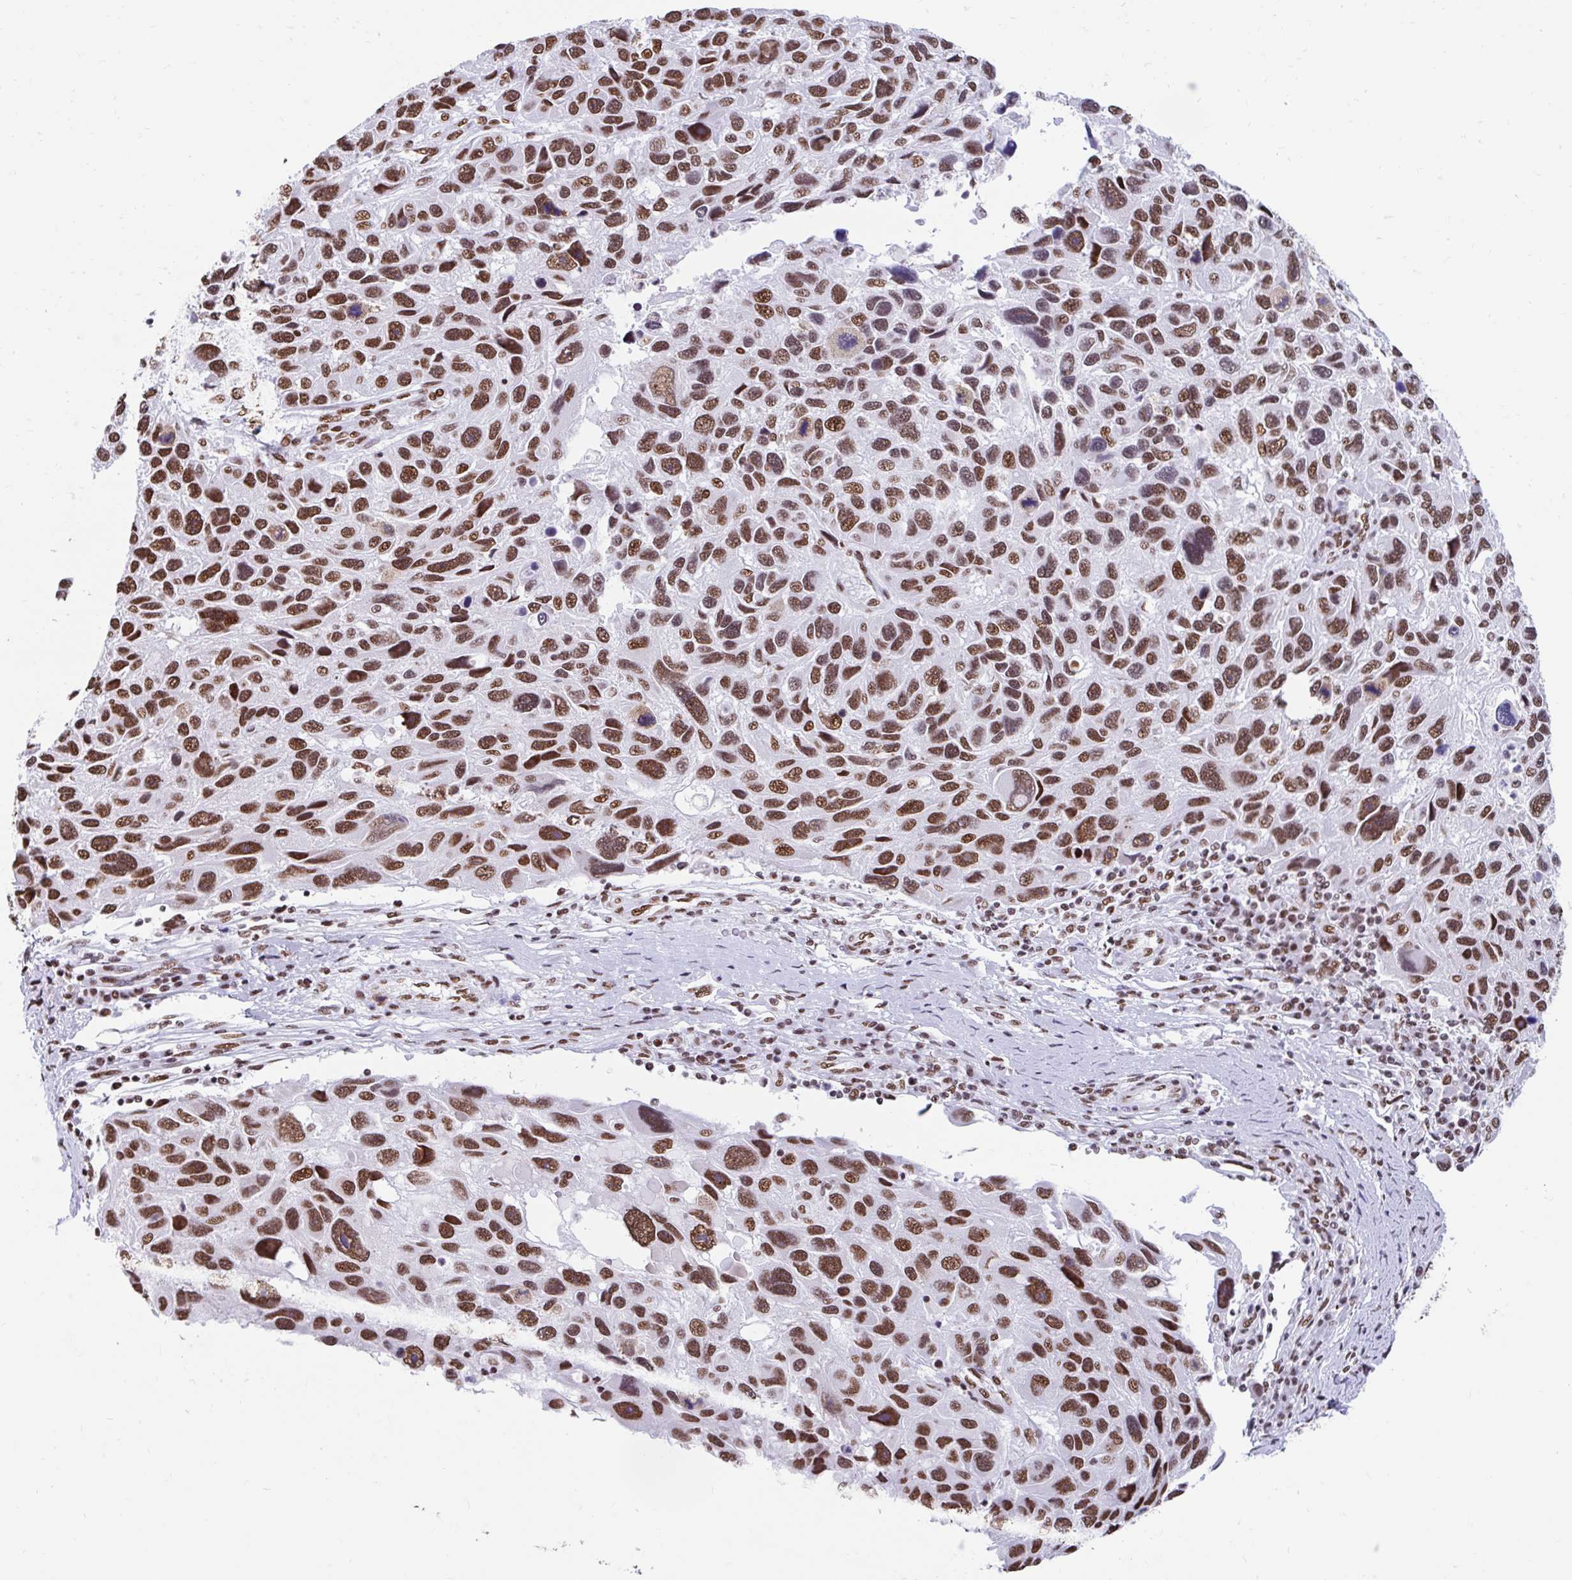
{"staining": {"intensity": "strong", "quantity": ">75%", "location": "nuclear"}, "tissue": "melanoma", "cell_type": "Tumor cells", "image_type": "cancer", "snomed": [{"axis": "morphology", "description": "Malignant melanoma, NOS"}, {"axis": "topography", "description": "Skin"}], "caption": "Immunohistochemical staining of human malignant melanoma exhibits high levels of strong nuclear positivity in approximately >75% of tumor cells.", "gene": "KHDRBS1", "patient": {"sex": "male", "age": 53}}